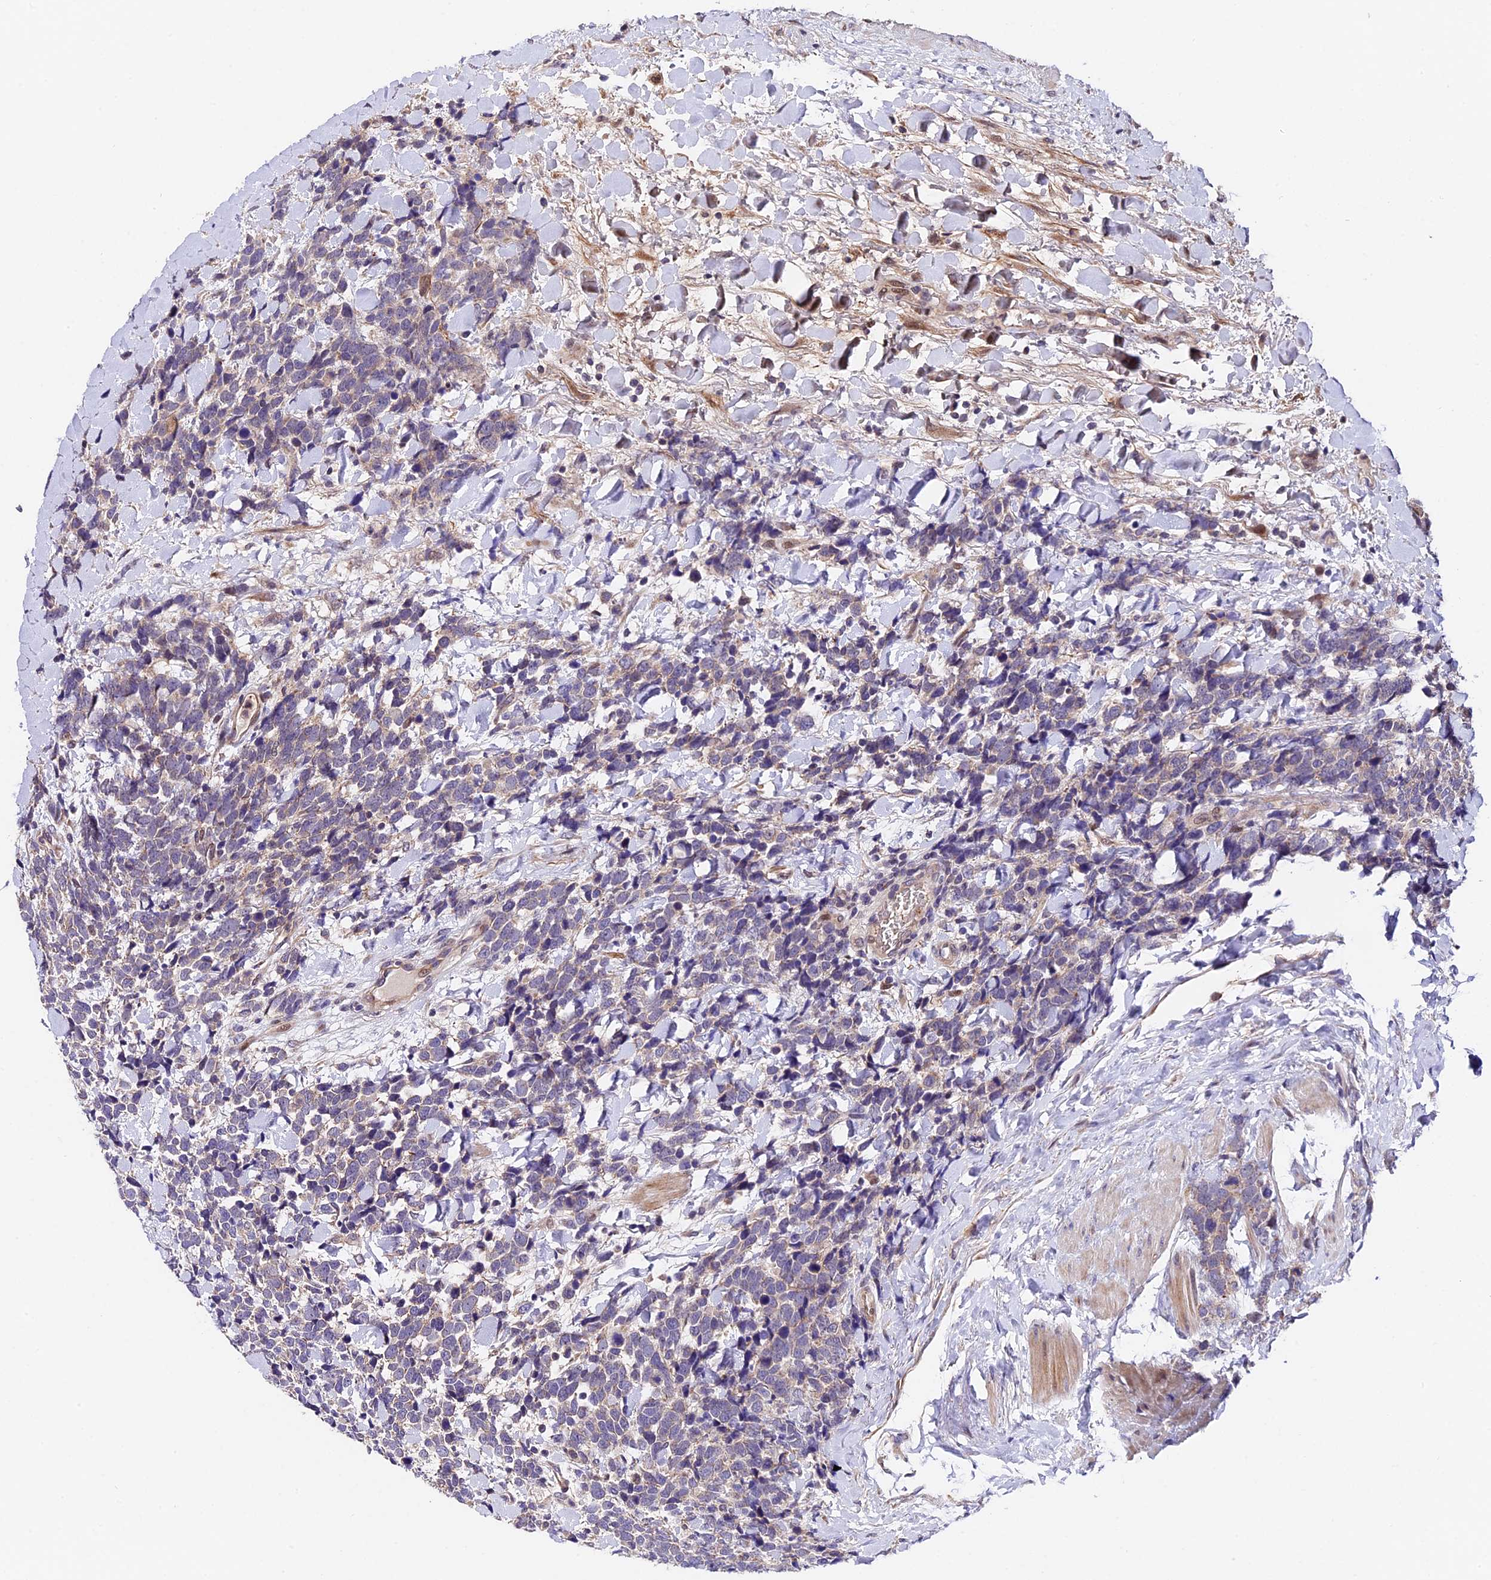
{"staining": {"intensity": "weak", "quantity": "25%-75%", "location": "cytoplasmic/membranous"}, "tissue": "urothelial cancer", "cell_type": "Tumor cells", "image_type": "cancer", "snomed": [{"axis": "morphology", "description": "Urothelial carcinoma, High grade"}, {"axis": "topography", "description": "Urinary bladder"}], "caption": "This is an image of IHC staining of high-grade urothelial carcinoma, which shows weak staining in the cytoplasmic/membranous of tumor cells.", "gene": "TRMT1", "patient": {"sex": "female", "age": 82}}